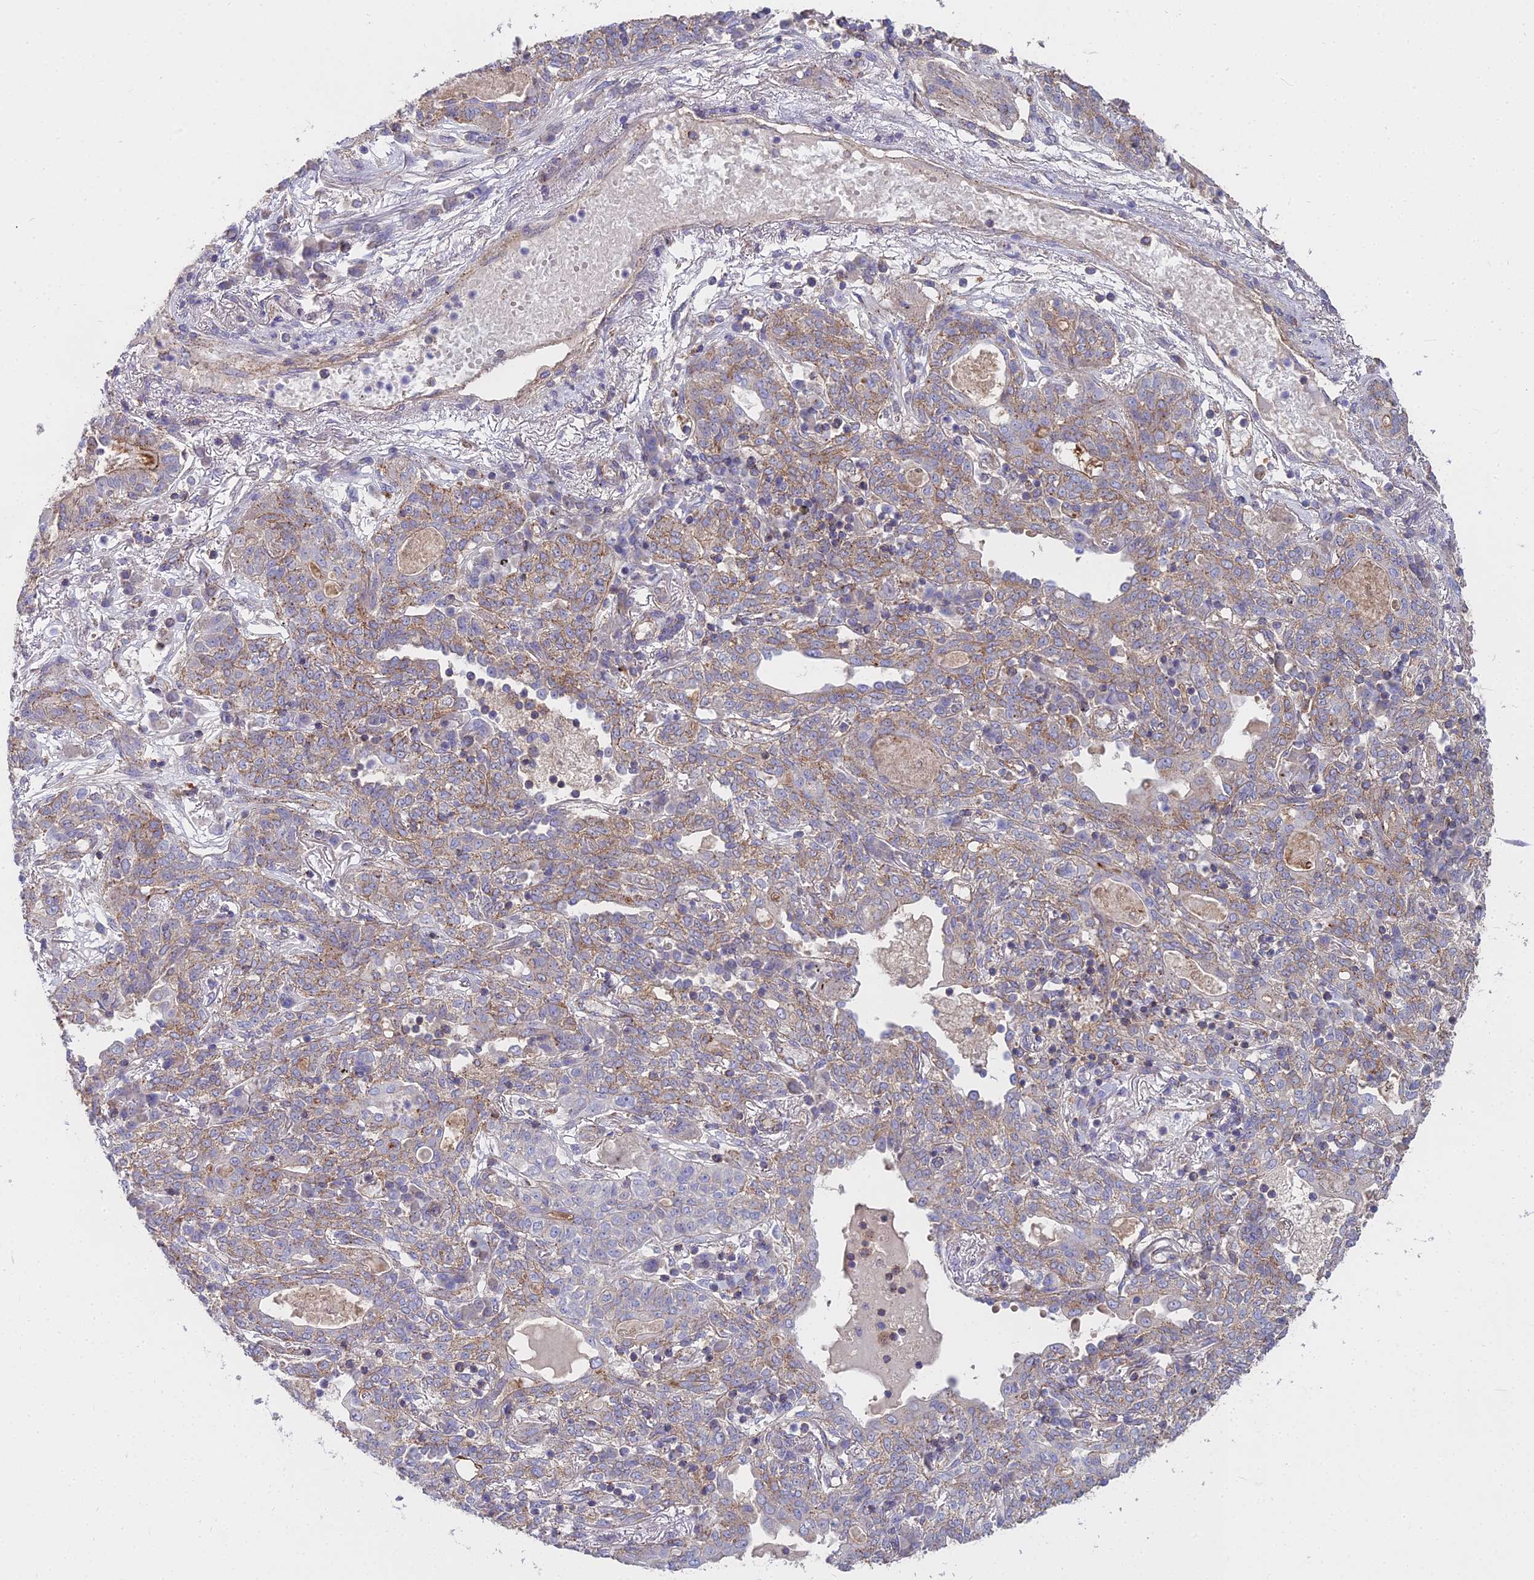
{"staining": {"intensity": "moderate", "quantity": "25%-75%", "location": "cytoplasmic/membranous"}, "tissue": "lung cancer", "cell_type": "Tumor cells", "image_type": "cancer", "snomed": [{"axis": "morphology", "description": "Squamous cell carcinoma, NOS"}, {"axis": "topography", "description": "Lung"}], "caption": "An image of human lung cancer stained for a protein reveals moderate cytoplasmic/membranous brown staining in tumor cells.", "gene": "FRMPD1", "patient": {"sex": "female", "age": 70}}